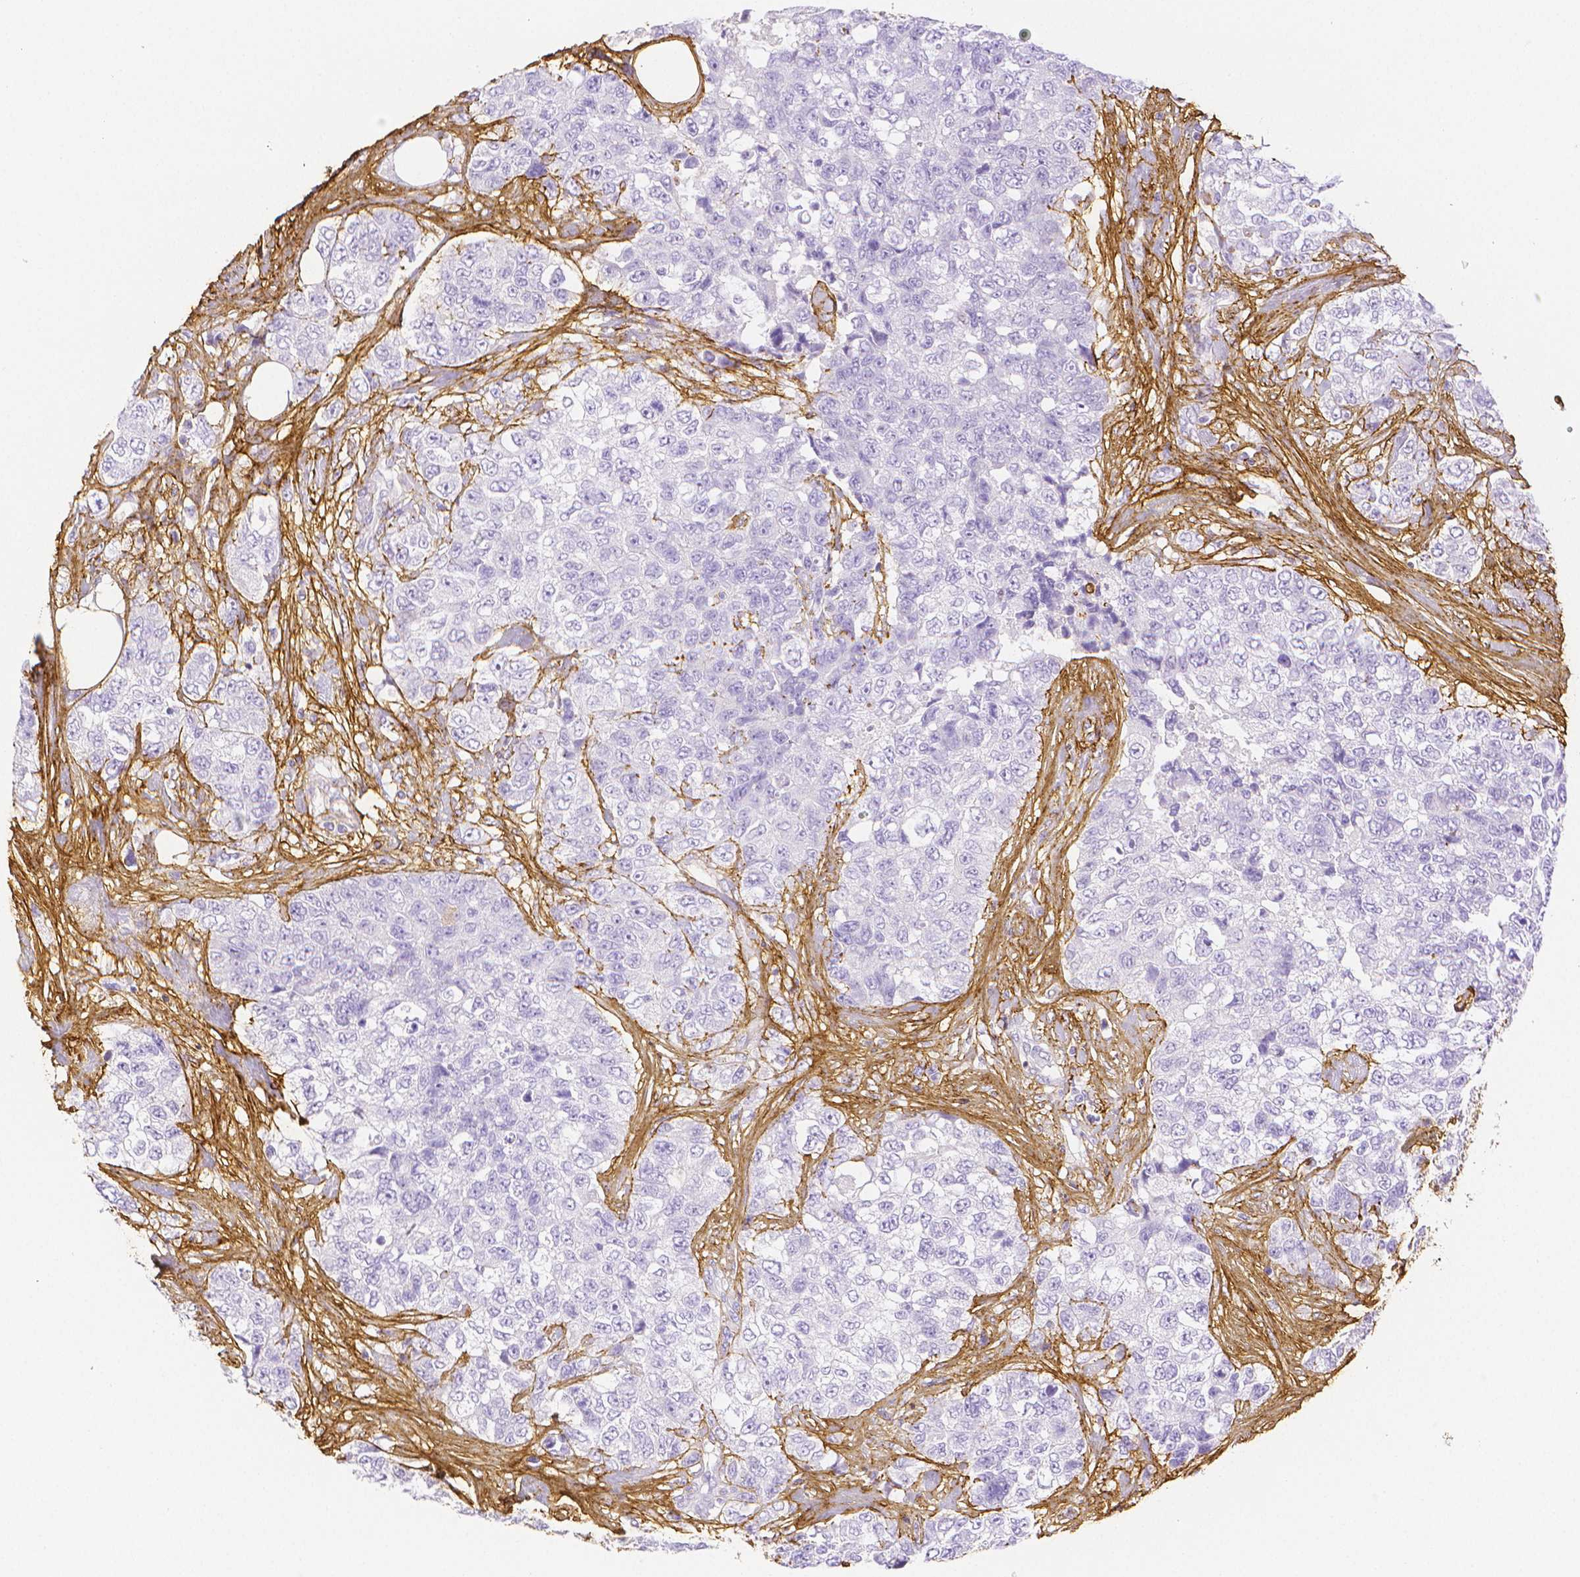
{"staining": {"intensity": "negative", "quantity": "none", "location": "none"}, "tissue": "urothelial cancer", "cell_type": "Tumor cells", "image_type": "cancer", "snomed": [{"axis": "morphology", "description": "Urothelial carcinoma, High grade"}, {"axis": "topography", "description": "Urinary bladder"}], "caption": "IHC image of human urothelial carcinoma (high-grade) stained for a protein (brown), which reveals no expression in tumor cells.", "gene": "FBN1", "patient": {"sex": "female", "age": 78}}